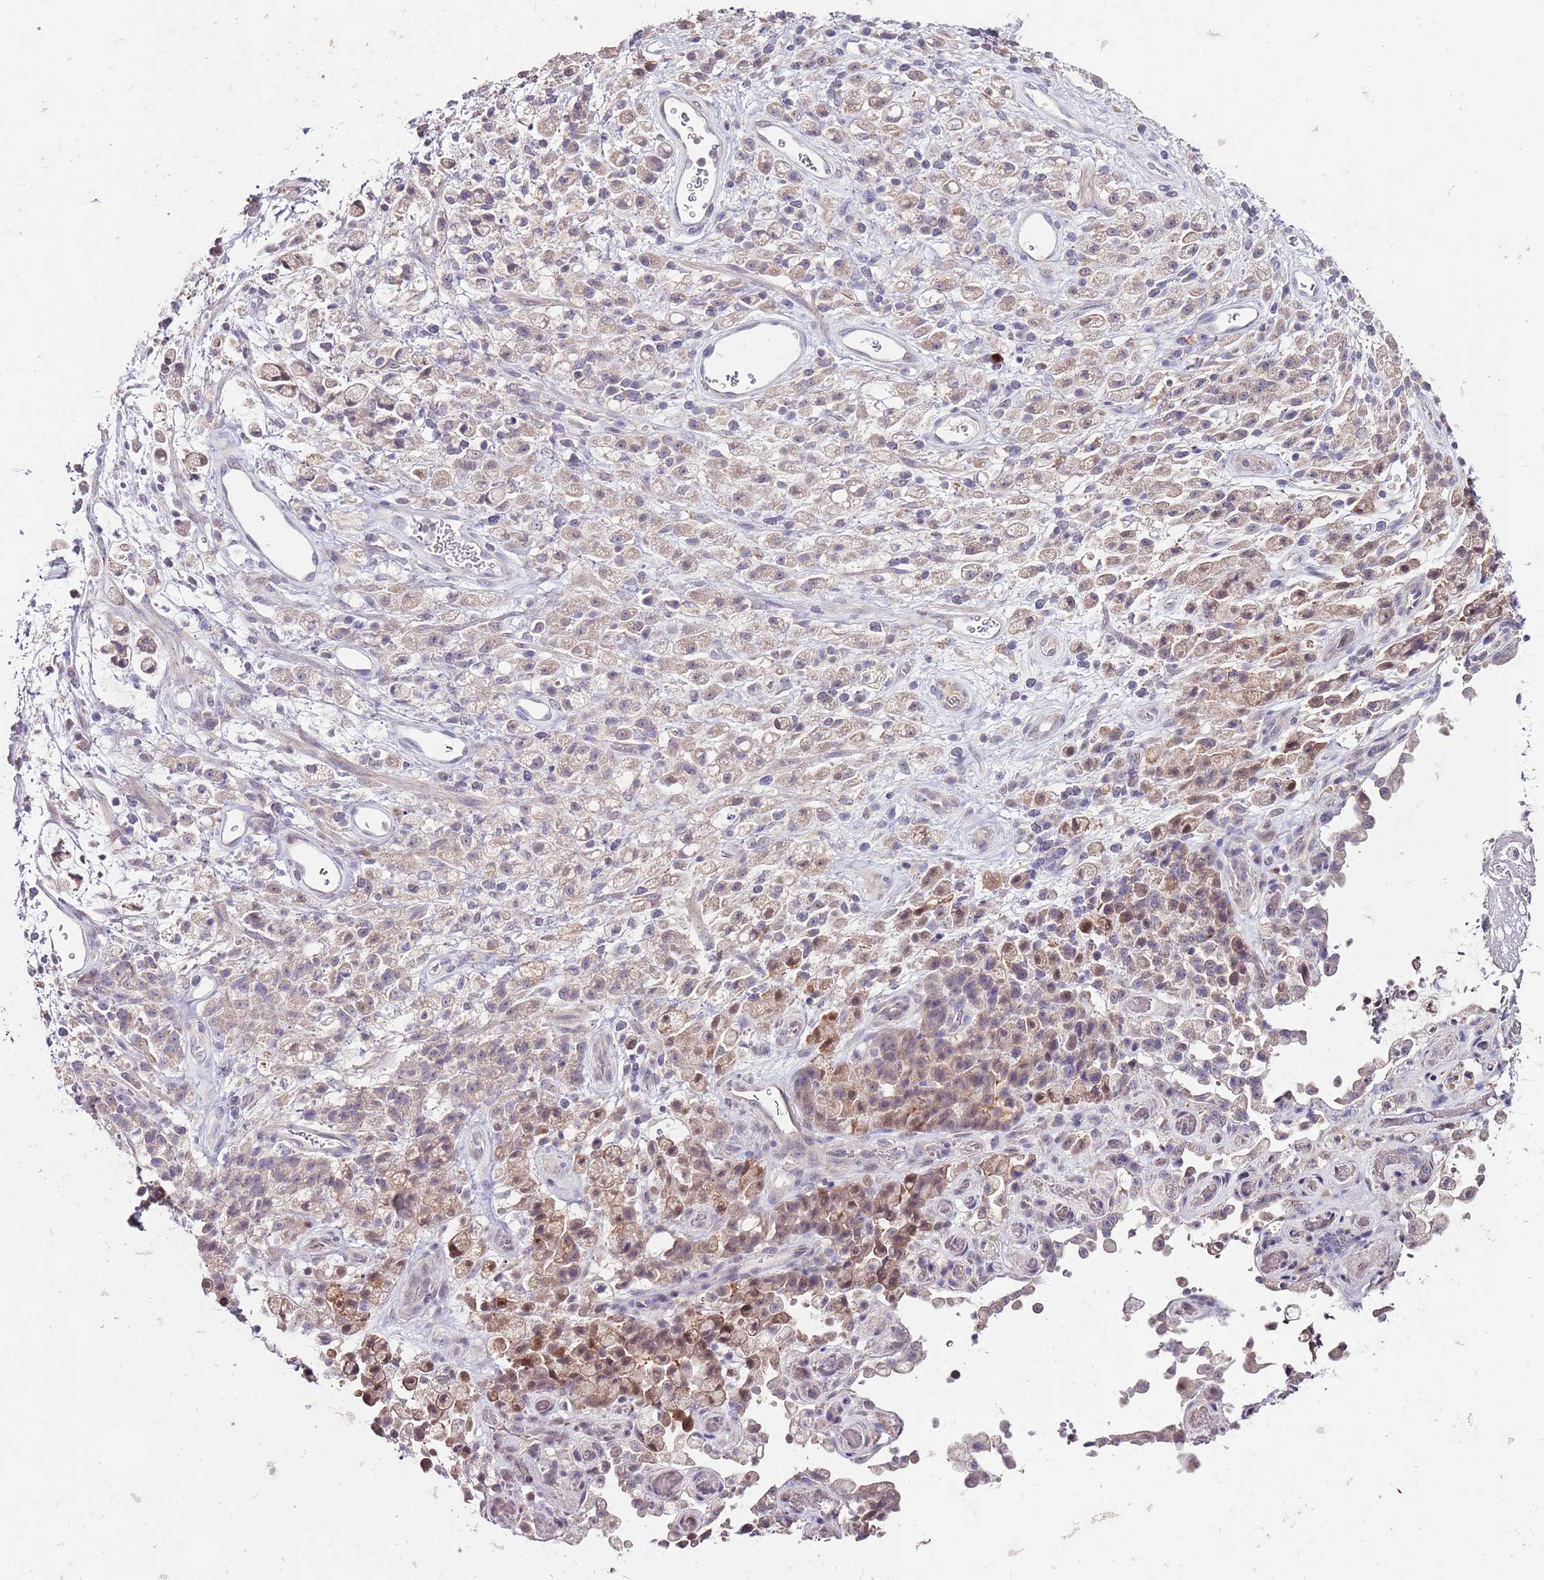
{"staining": {"intensity": "weak", "quantity": "25%-75%", "location": "cytoplasmic/membranous,nuclear"}, "tissue": "stomach cancer", "cell_type": "Tumor cells", "image_type": "cancer", "snomed": [{"axis": "morphology", "description": "Adenocarcinoma, NOS"}, {"axis": "topography", "description": "Stomach"}], "caption": "Immunohistochemistry (IHC) staining of stomach cancer (adenocarcinoma), which shows low levels of weak cytoplasmic/membranous and nuclear staining in approximately 25%-75% of tumor cells indicating weak cytoplasmic/membranous and nuclear protein staining. The staining was performed using DAB (brown) for protein detection and nuclei were counterstained in hematoxylin (blue).", "gene": "NRDE2", "patient": {"sex": "female", "age": 60}}